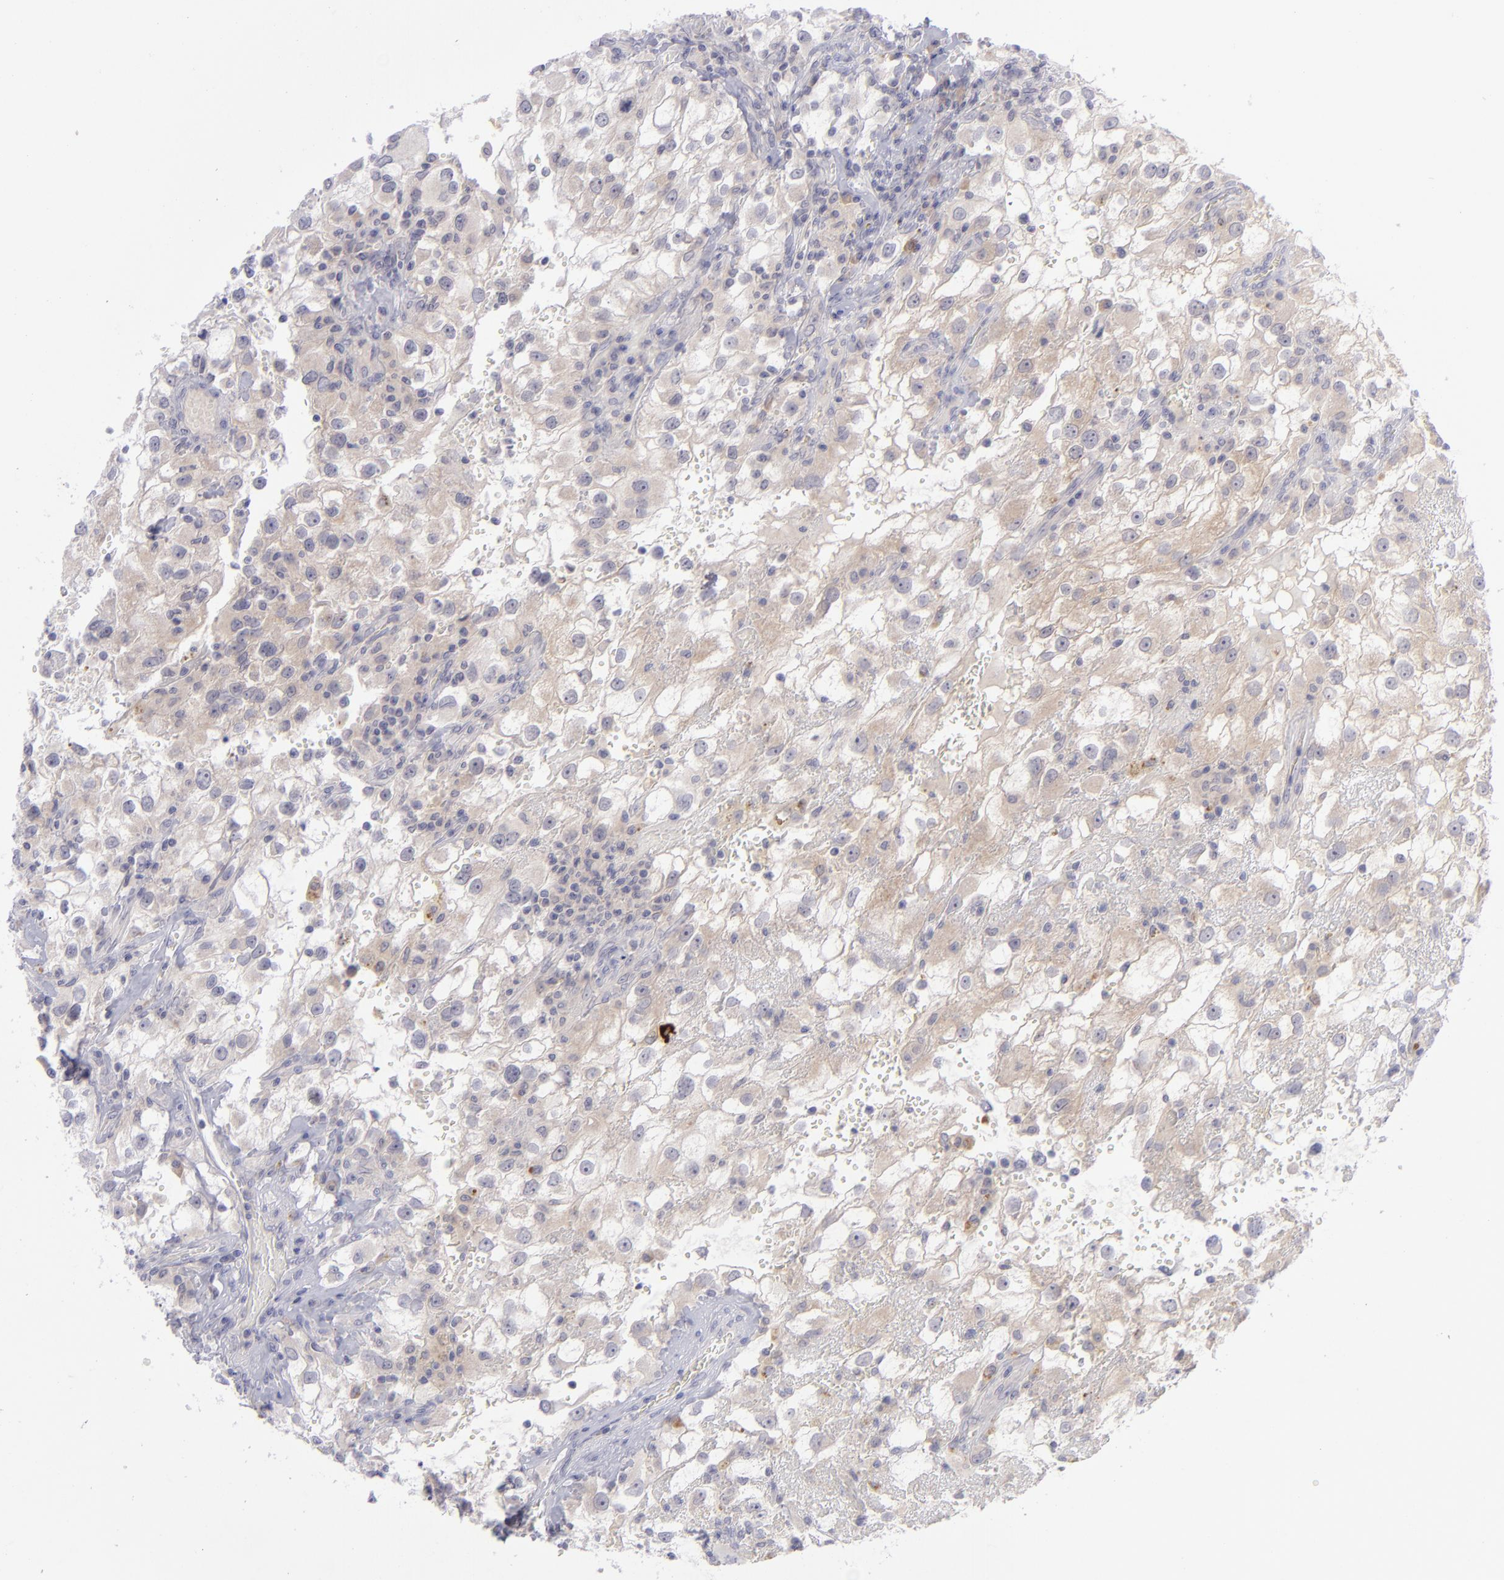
{"staining": {"intensity": "weak", "quantity": "<25%", "location": "cytoplasmic/membranous"}, "tissue": "renal cancer", "cell_type": "Tumor cells", "image_type": "cancer", "snomed": [{"axis": "morphology", "description": "Adenocarcinoma, NOS"}, {"axis": "topography", "description": "Kidney"}], "caption": "A histopathology image of human renal cancer is negative for staining in tumor cells.", "gene": "EVPL", "patient": {"sex": "female", "age": 52}}